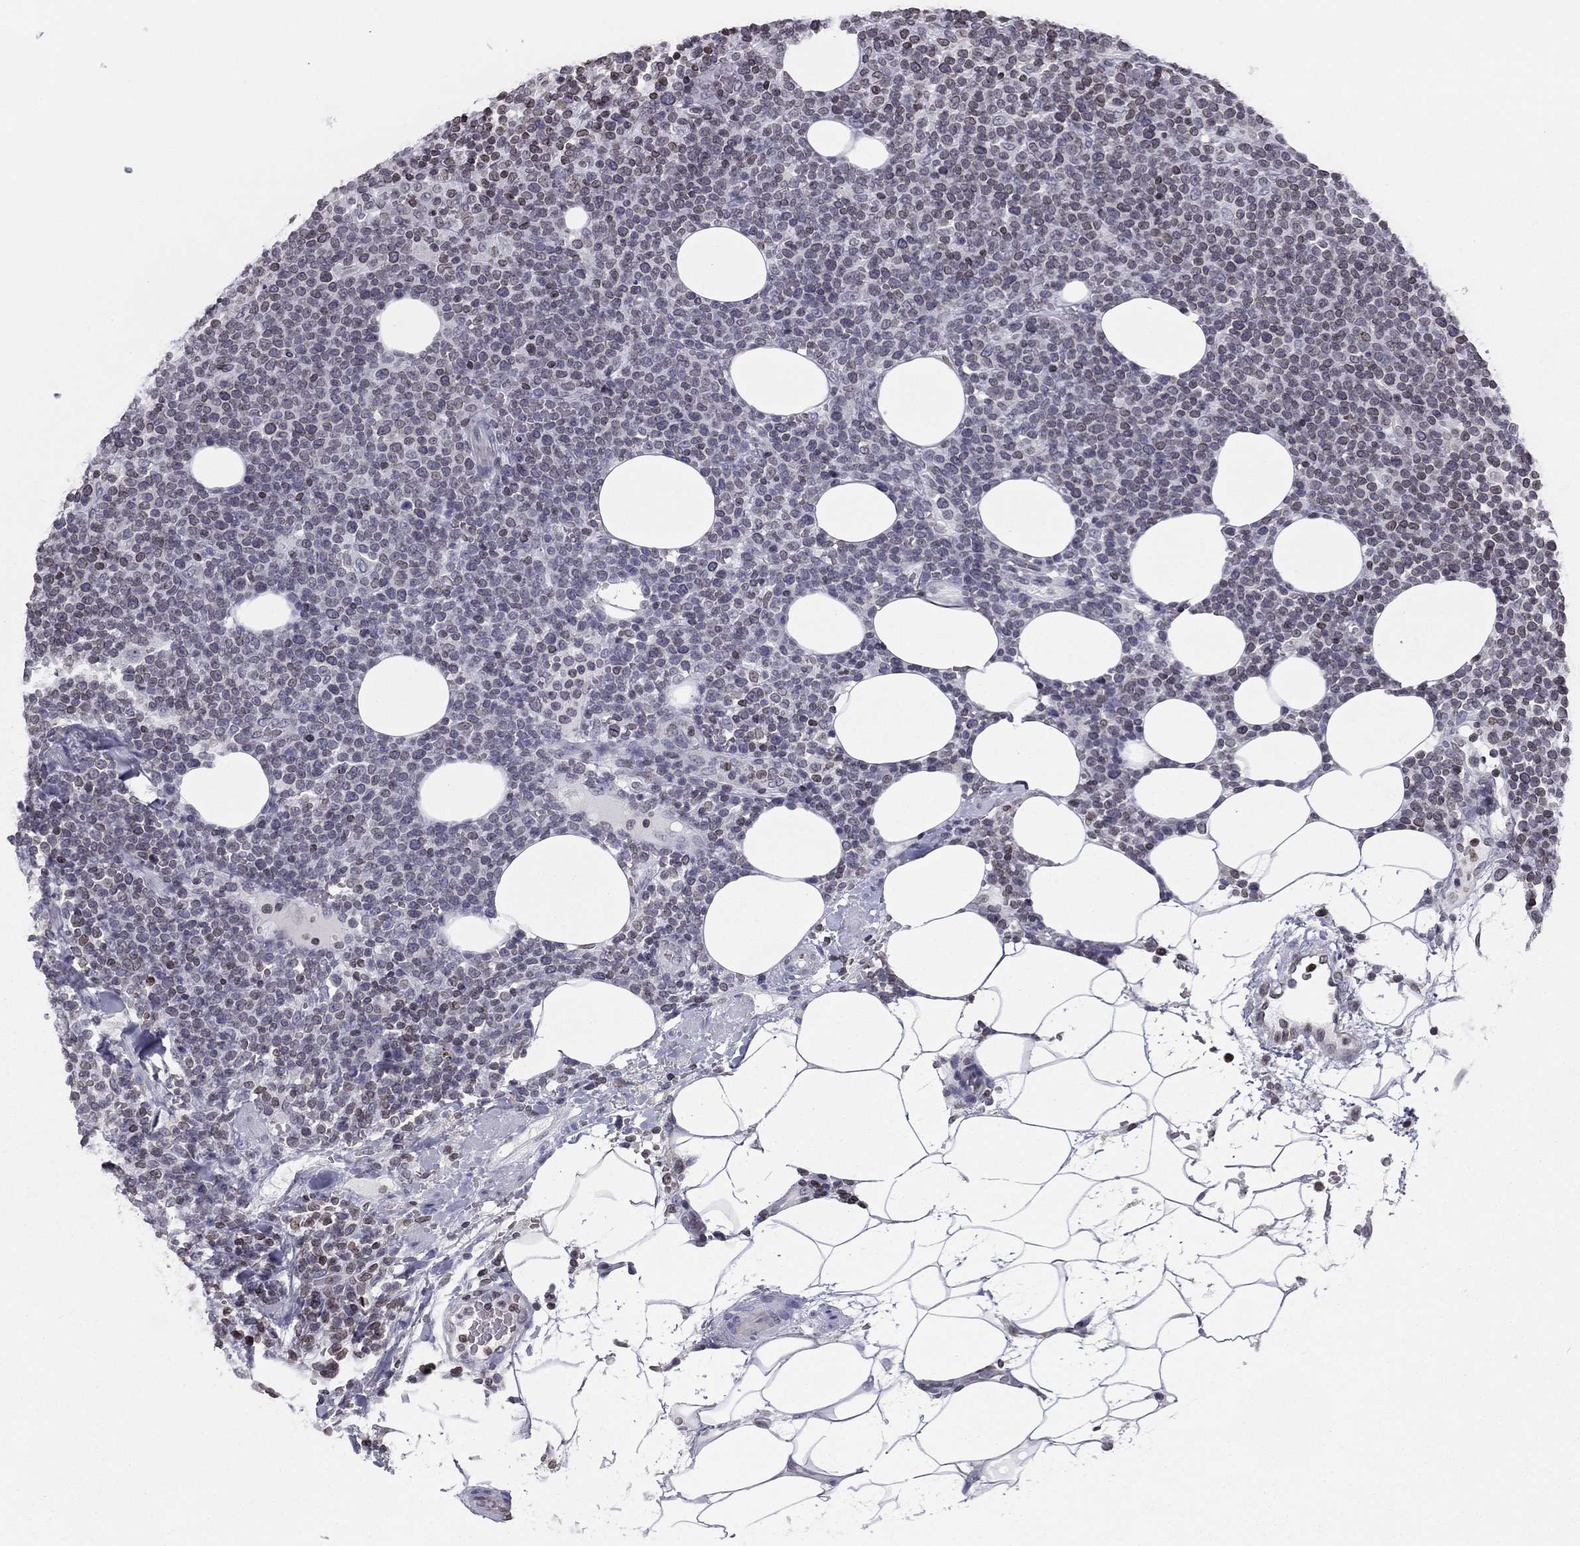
{"staining": {"intensity": "negative", "quantity": "none", "location": "none"}, "tissue": "lymphoma", "cell_type": "Tumor cells", "image_type": "cancer", "snomed": [{"axis": "morphology", "description": "Malignant lymphoma, non-Hodgkin's type, High grade"}, {"axis": "topography", "description": "Lymph node"}], "caption": "This photomicrograph is of lymphoma stained with immunohistochemistry (IHC) to label a protein in brown with the nuclei are counter-stained blue. There is no positivity in tumor cells. Nuclei are stained in blue.", "gene": "ESPL1", "patient": {"sex": "male", "age": 61}}